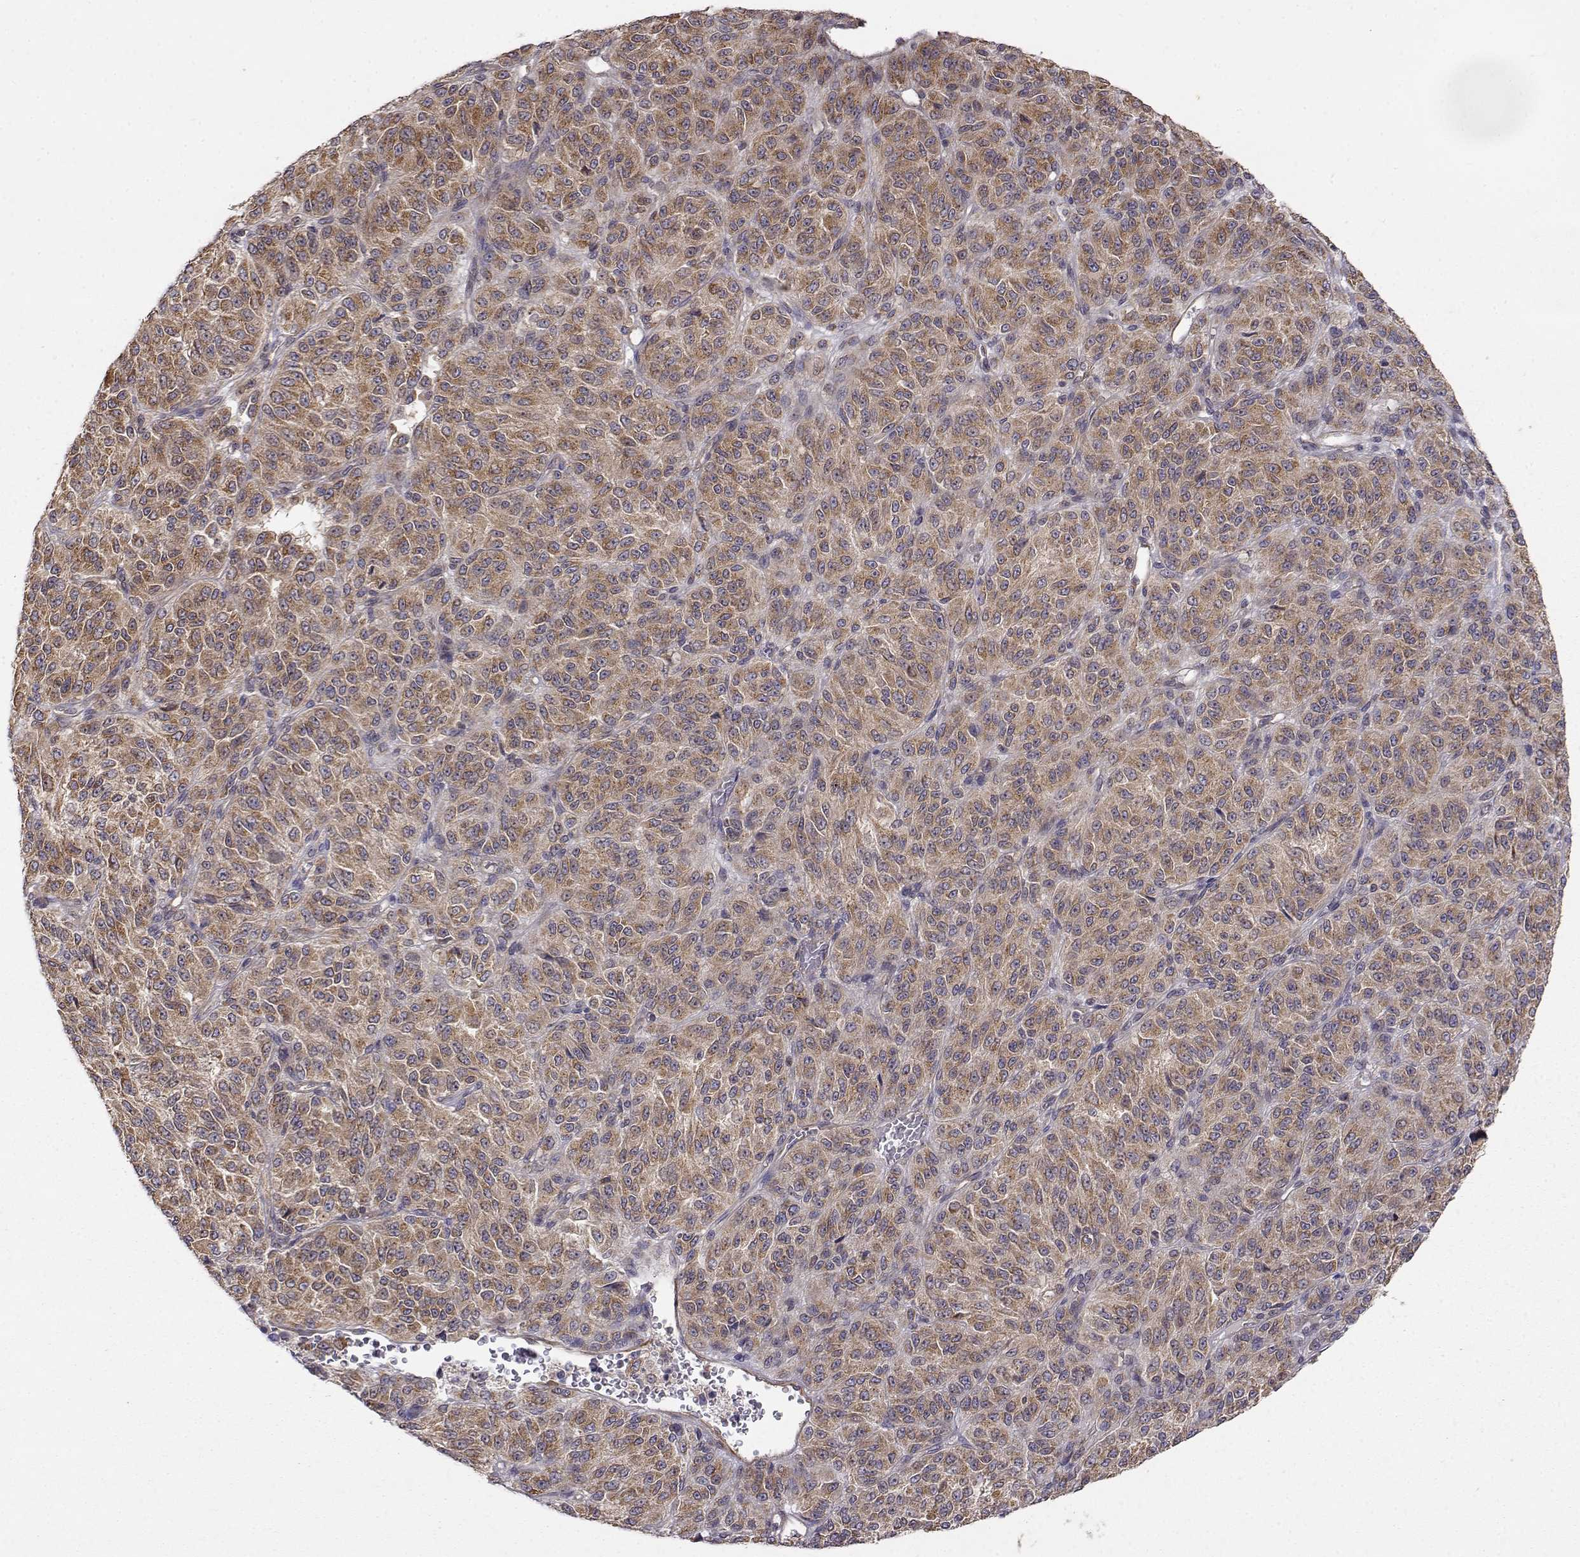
{"staining": {"intensity": "moderate", "quantity": ">75%", "location": "cytoplasmic/membranous"}, "tissue": "melanoma", "cell_type": "Tumor cells", "image_type": "cancer", "snomed": [{"axis": "morphology", "description": "Malignant melanoma, Metastatic site"}, {"axis": "topography", "description": "Brain"}], "caption": "Moderate cytoplasmic/membranous positivity is appreciated in about >75% of tumor cells in malignant melanoma (metastatic site). Nuclei are stained in blue.", "gene": "PAIP1", "patient": {"sex": "female", "age": 56}}